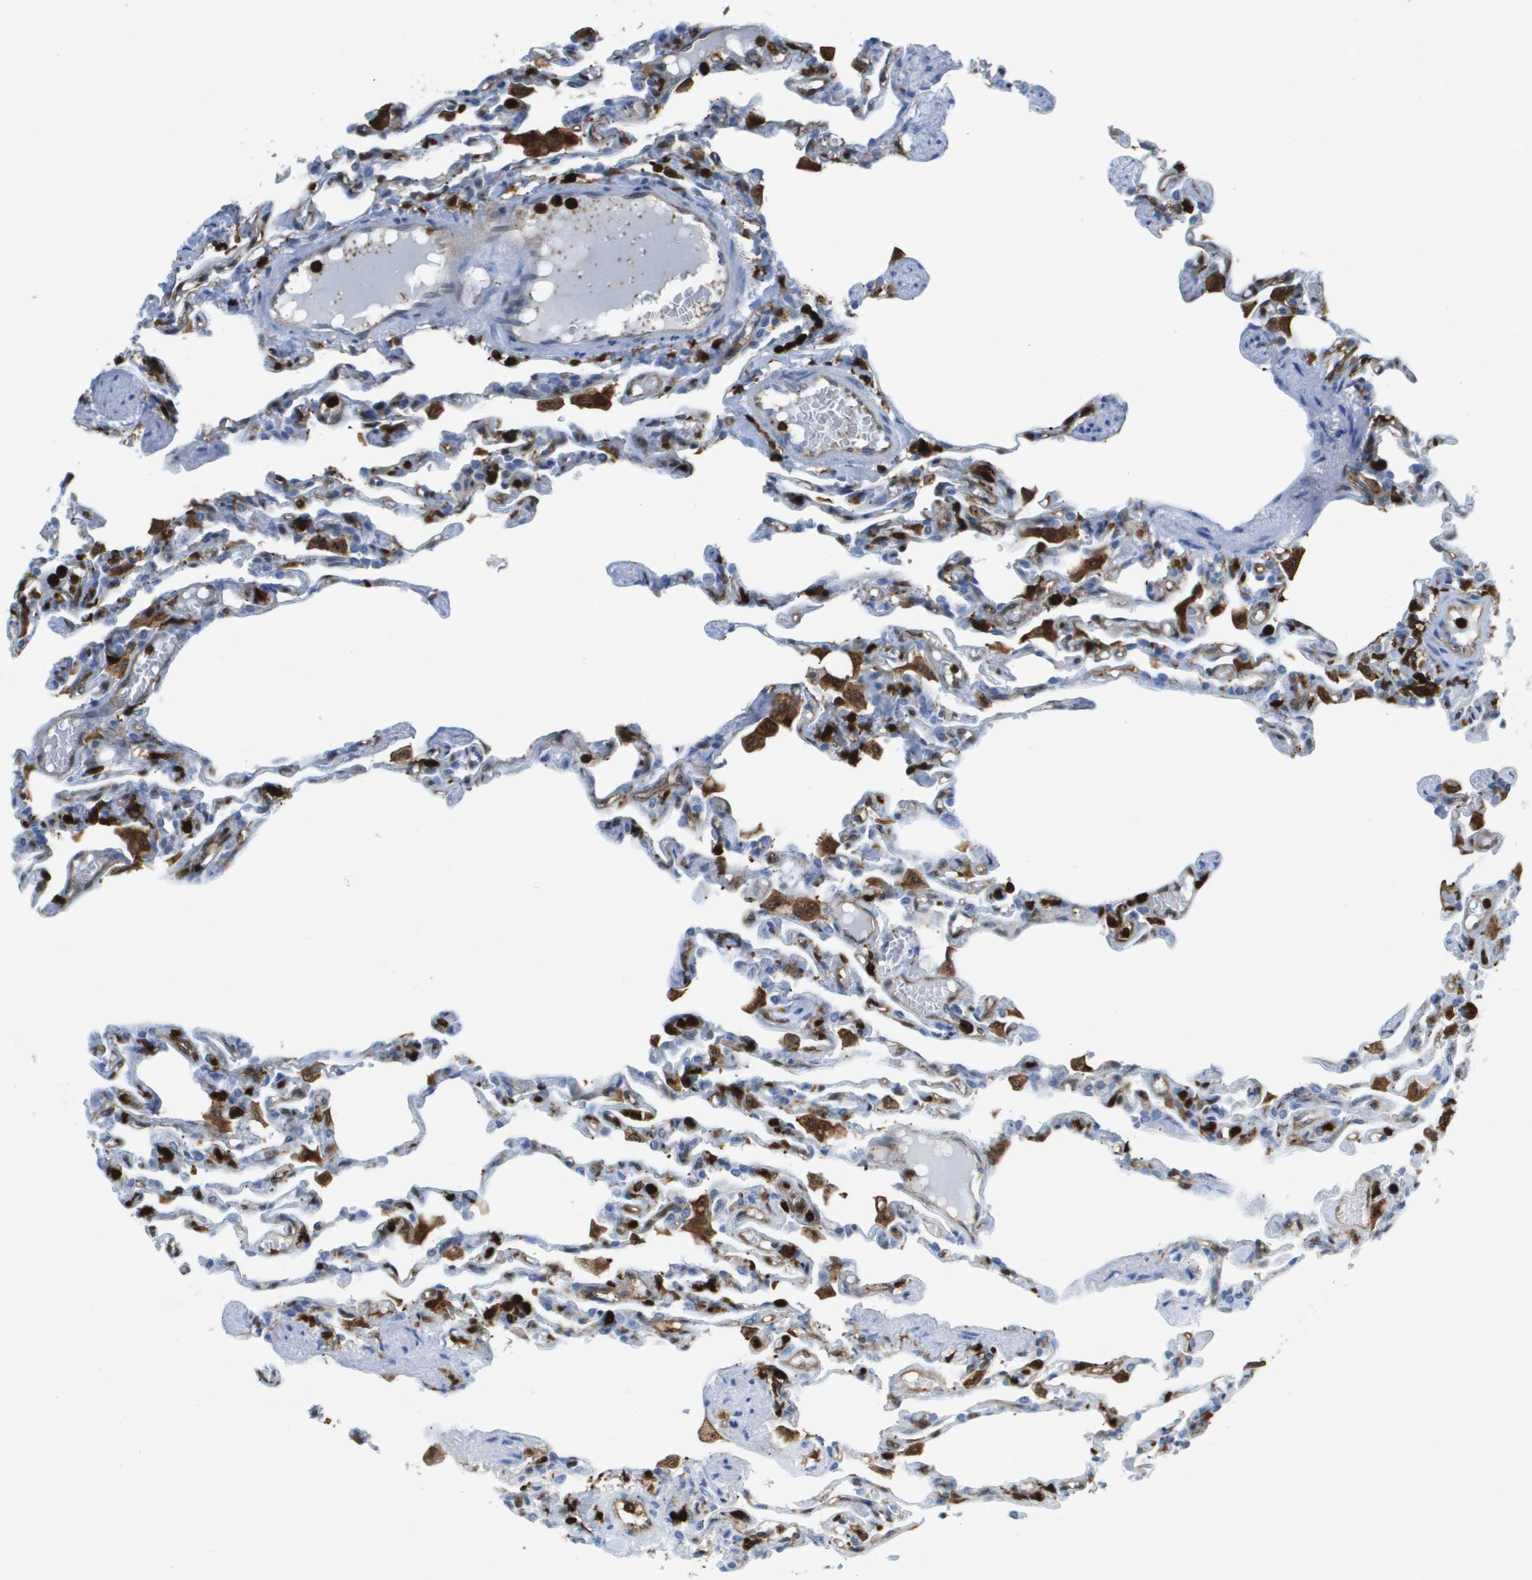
{"staining": {"intensity": "negative", "quantity": "none", "location": "none"}, "tissue": "lung", "cell_type": "Alveolar cells", "image_type": "normal", "snomed": [{"axis": "morphology", "description": "Normal tissue, NOS"}, {"axis": "topography", "description": "Lung"}], "caption": "An image of human lung is negative for staining in alveolar cells. (DAB immunohistochemistry (IHC) visualized using brightfield microscopy, high magnification).", "gene": "DOCK5", "patient": {"sex": "male", "age": 21}}